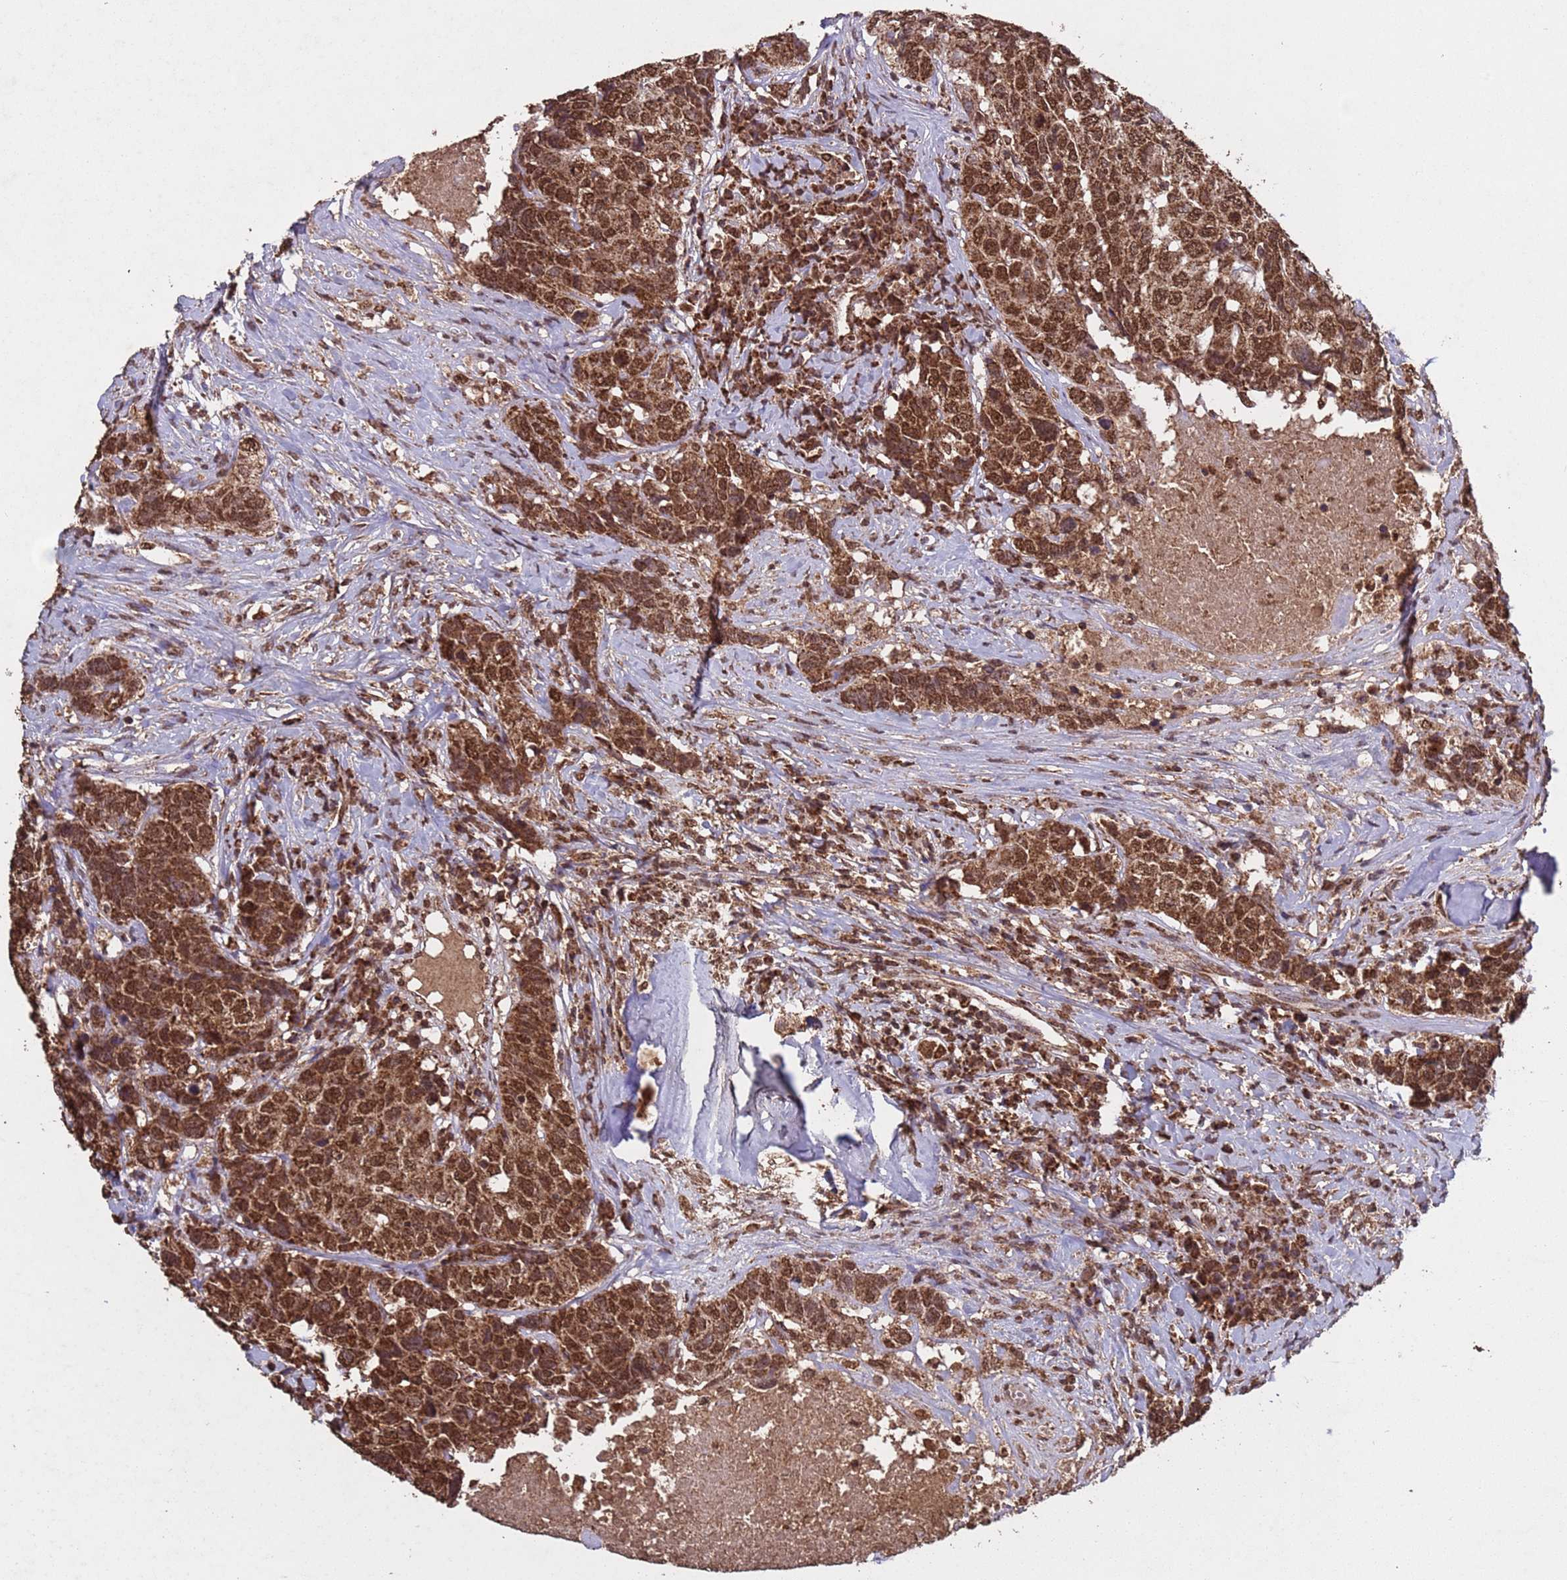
{"staining": {"intensity": "strong", "quantity": ">75%", "location": "nuclear"}, "tissue": "head and neck cancer", "cell_type": "Tumor cells", "image_type": "cancer", "snomed": [{"axis": "morphology", "description": "Squamous cell carcinoma, NOS"}, {"axis": "topography", "description": "Head-Neck"}], "caption": "Tumor cells show high levels of strong nuclear staining in approximately >75% of cells in human head and neck cancer.", "gene": "HDAC10", "patient": {"sex": "male", "age": 66}}